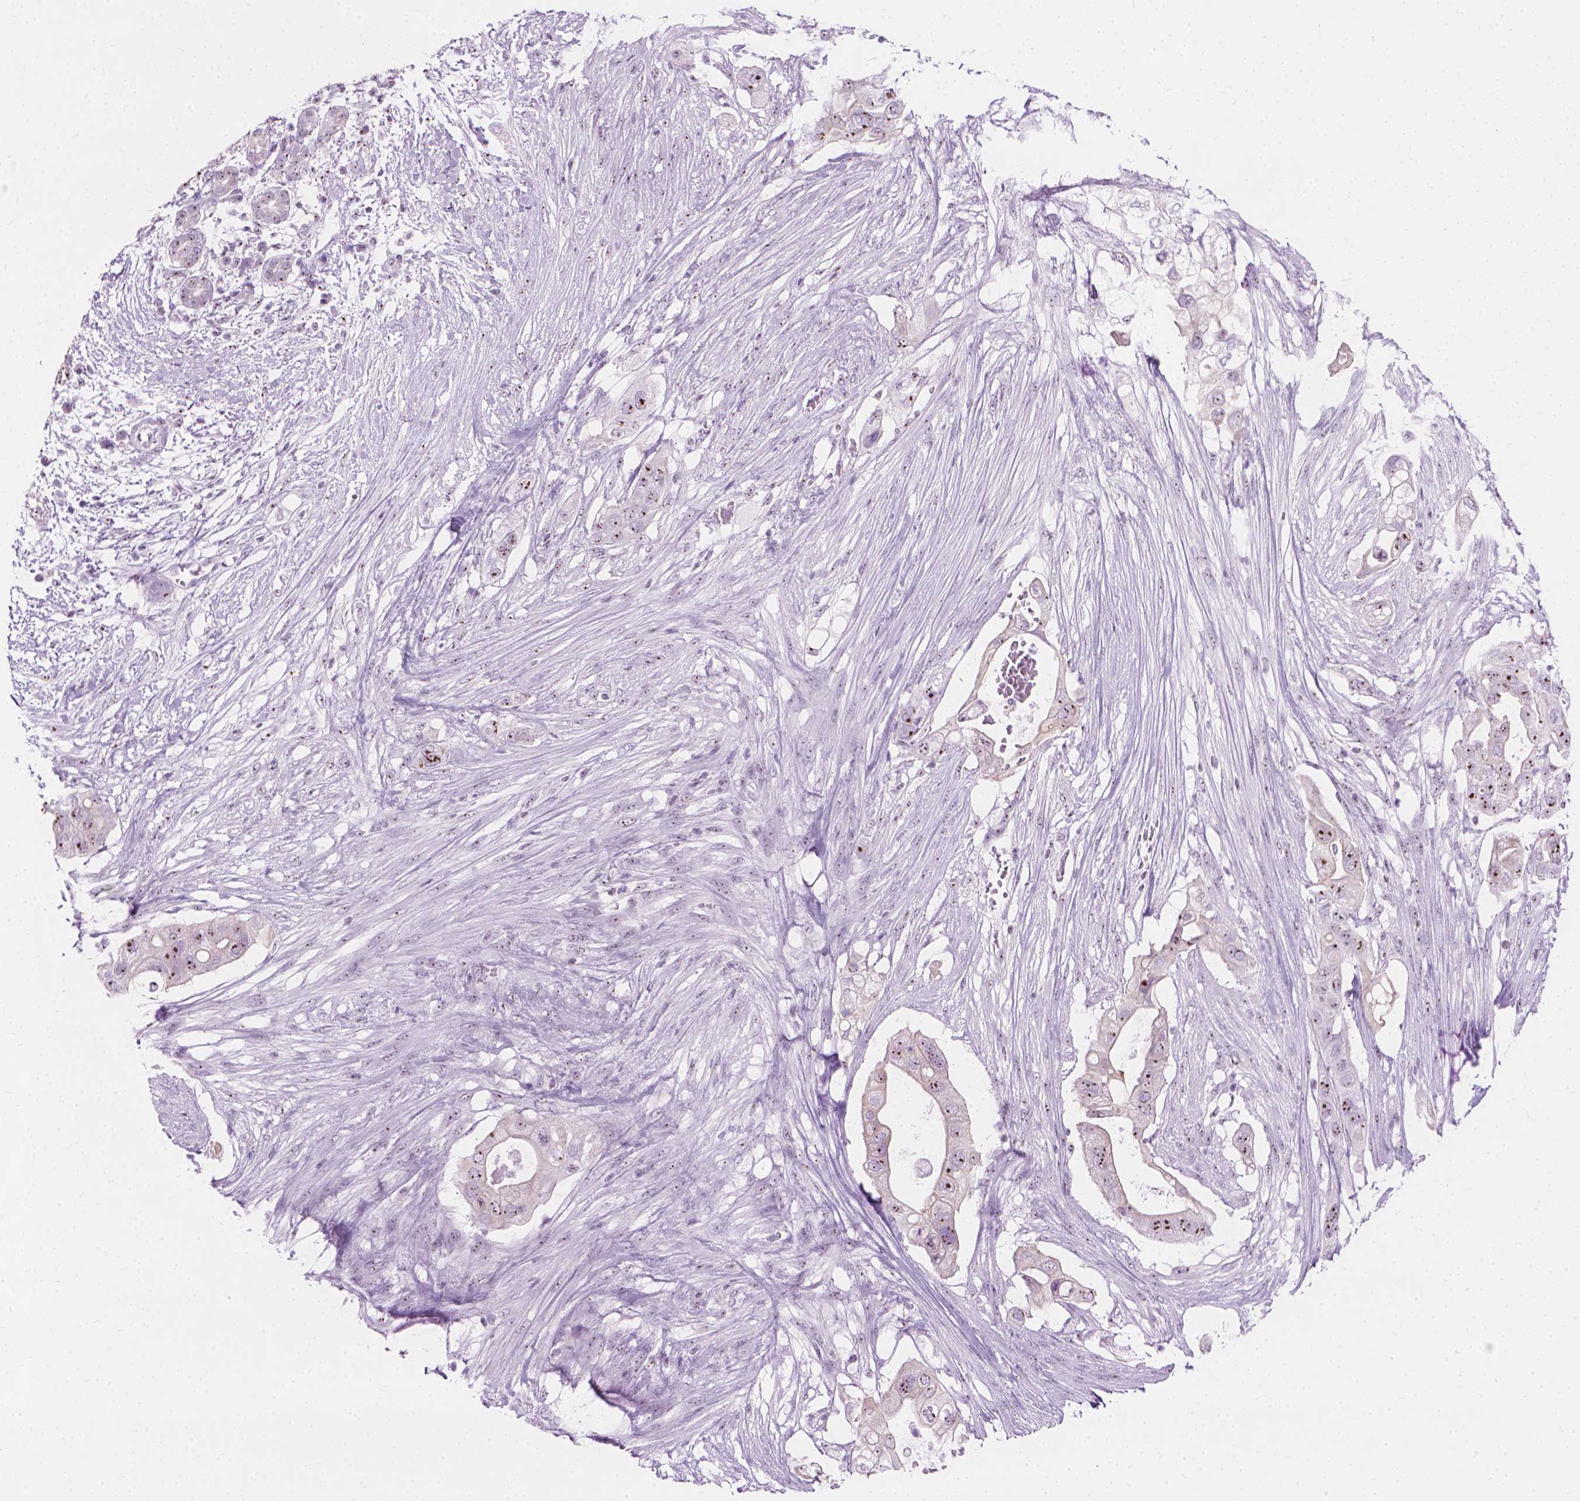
{"staining": {"intensity": "moderate", "quantity": ">75%", "location": "nuclear"}, "tissue": "pancreatic cancer", "cell_type": "Tumor cells", "image_type": "cancer", "snomed": [{"axis": "morphology", "description": "Adenocarcinoma, NOS"}, {"axis": "topography", "description": "Pancreas"}], "caption": "Moderate nuclear expression for a protein is appreciated in approximately >75% of tumor cells of pancreatic cancer using immunohistochemistry.", "gene": "NOL7", "patient": {"sex": "female", "age": 72}}